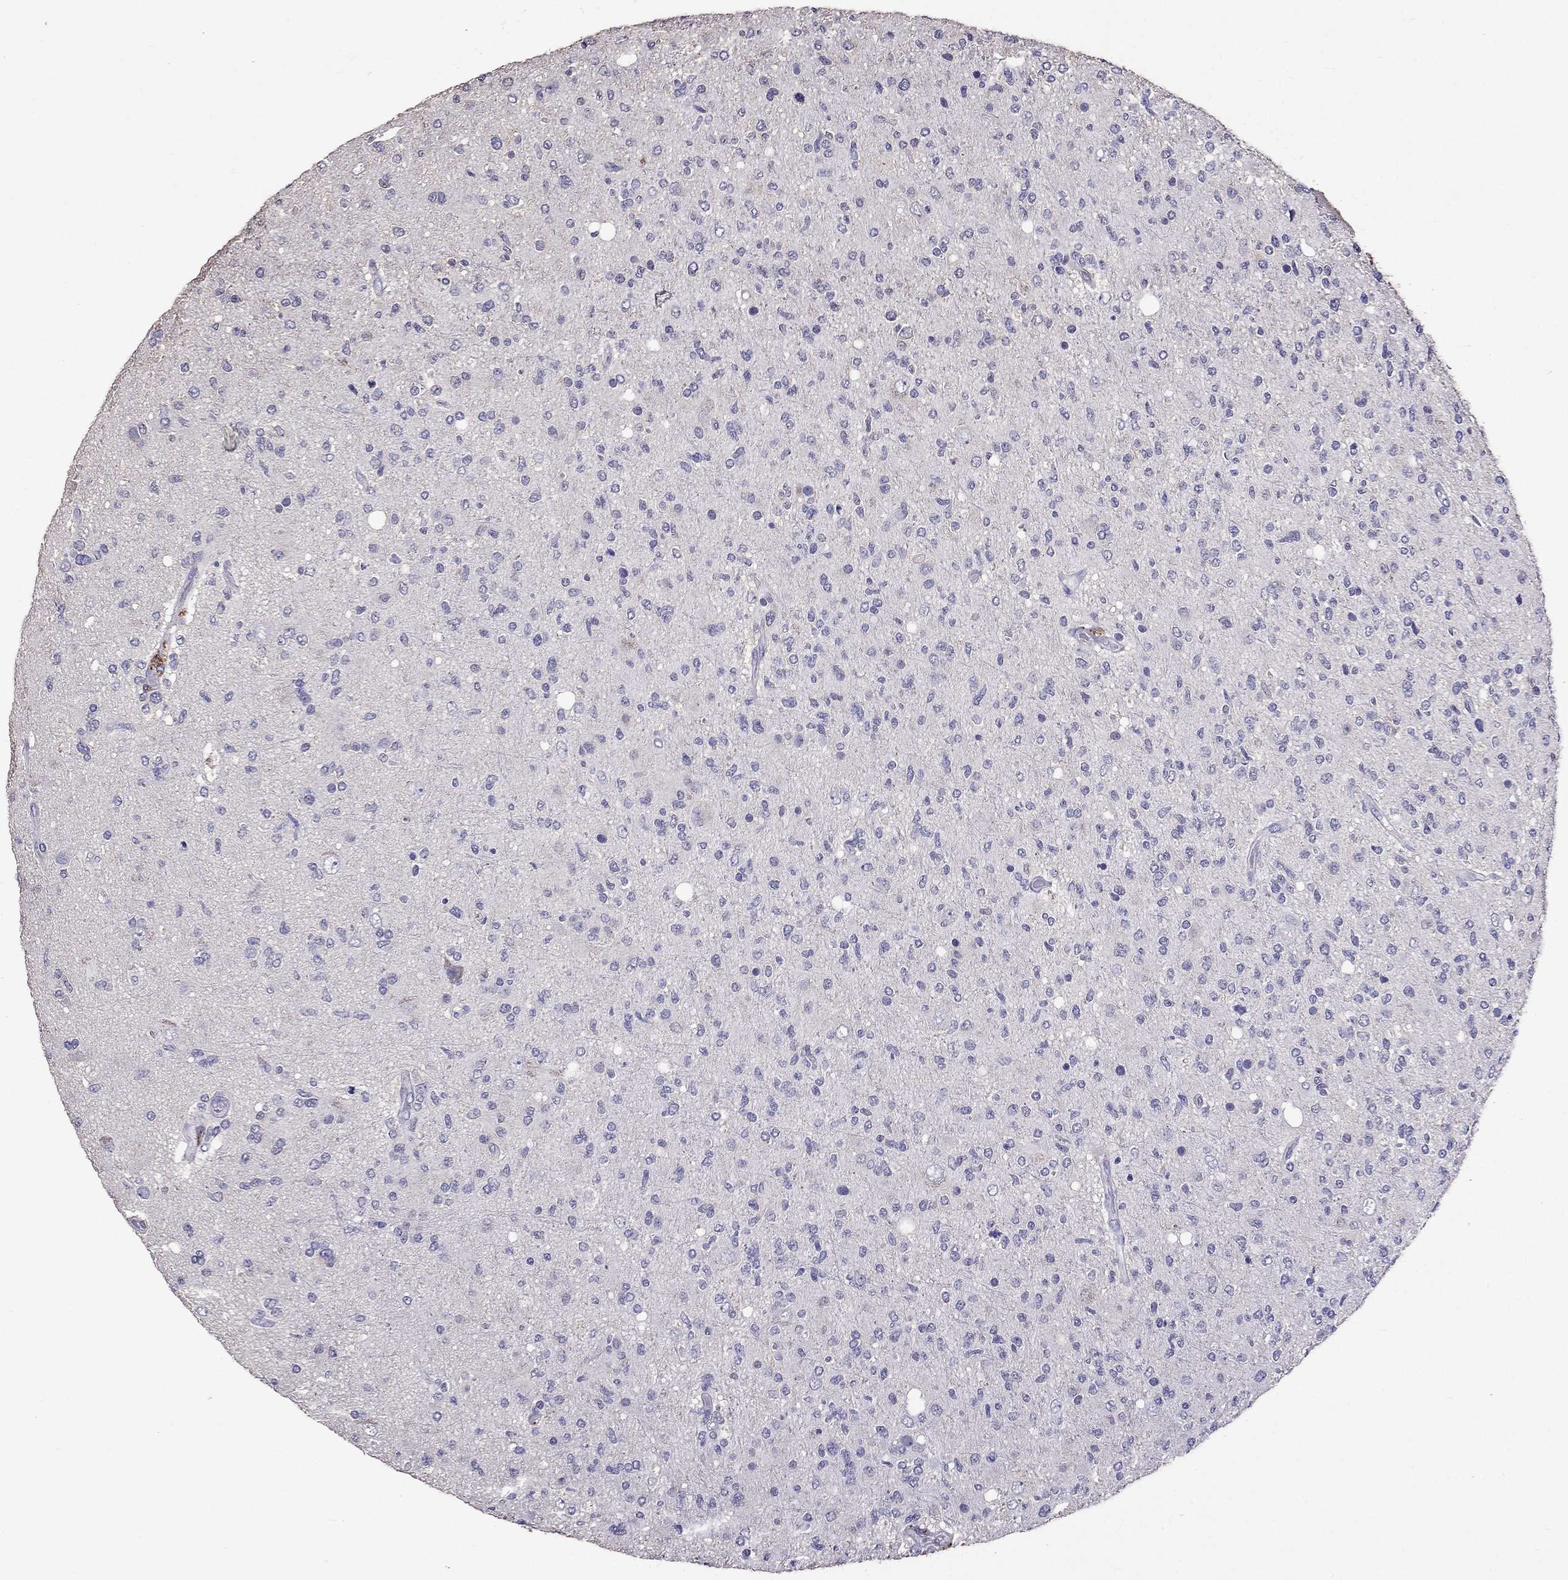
{"staining": {"intensity": "negative", "quantity": "none", "location": "none"}, "tissue": "glioma", "cell_type": "Tumor cells", "image_type": "cancer", "snomed": [{"axis": "morphology", "description": "Glioma, malignant, High grade"}, {"axis": "topography", "description": "Cerebral cortex"}], "caption": "This is a micrograph of immunohistochemistry (IHC) staining of malignant glioma (high-grade), which shows no positivity in tumor cells.", "gene": "NKX3-1", "patient": {"sex": "male", "age": 70}}